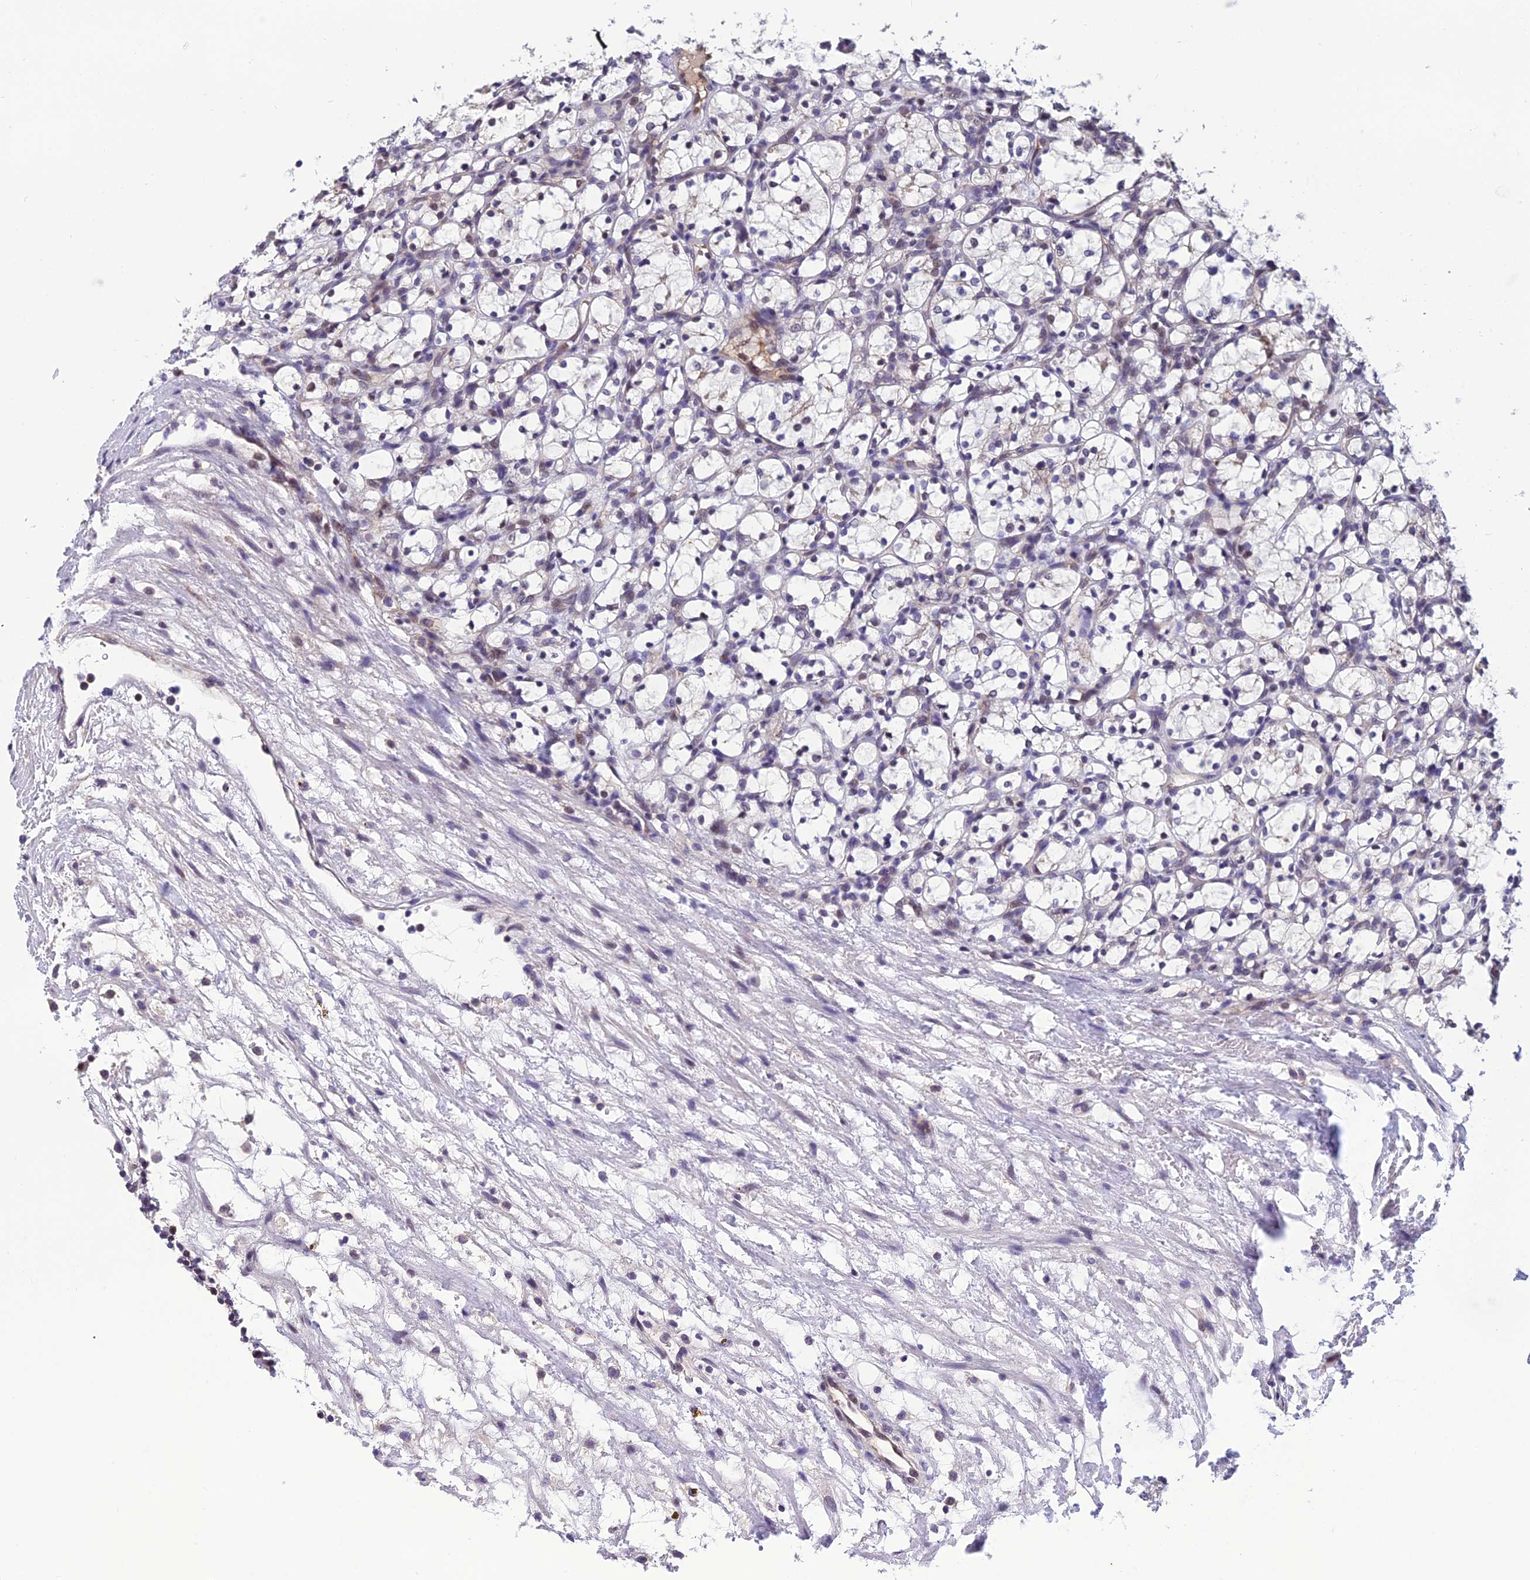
{"staining": {"intensity": "negative", "quantity": "none", "location": "none"}, "tissue": "renal cancer", "cell_type": "Tumor cells", "image_type": "cancer", "snomed": [{"axis": "morphology", "description": "Adenocarcinoma, NOS"}, {"axis": "topography", "description": "Kidney"}], "caption": "IHC of renal cancer shows no staining in tumor cells. The staining is performed using DAB brown chromogen with nuclei counter-stained in using hematoxylin.", "gene": "GRWD1", "patient": {"sex": "female", "age": 69}}